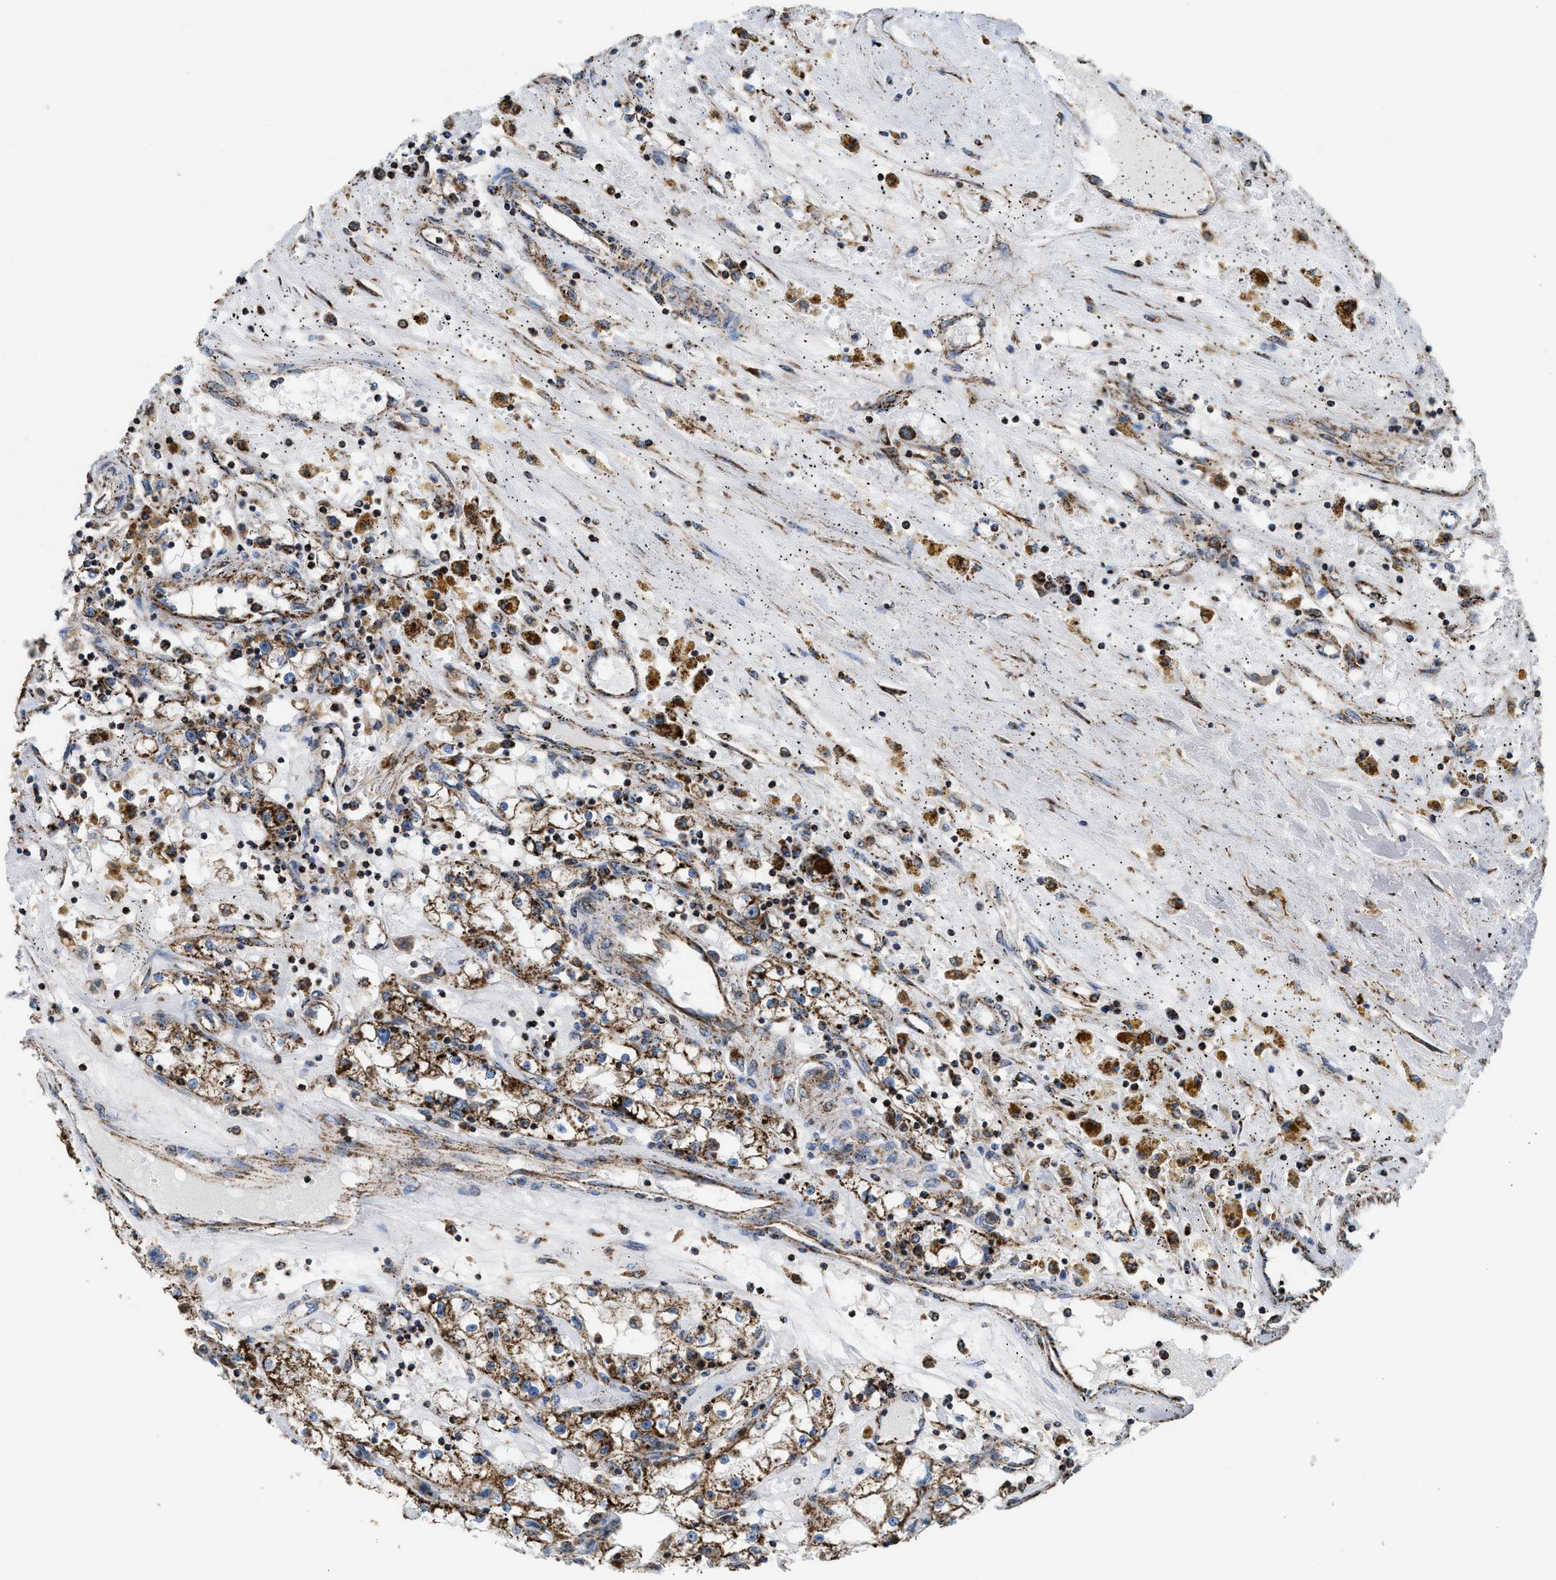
{"staining": {"intensity": "moderate", "quantity": ">75%", "location": "cytoplasmic/membranous"}, "tissue": "renal cancer", "cell_type": "Tumor cells", "image_type": "cancer", "snomed": [{"axis": "morphology", "description": "Adenocarcinoma, NOS"}, {"axis": "topography", "description": "Kidney"}], "caption": "Immunohistochemistry (IHC) staining of renal adenocarcinoma, which demonstrates medium levels of moderate cytoplasmic/membranous expression in approximately >75% of tumor cells indicating moderate cytoplasmic/membranous protein positivity. The staining was performed using DAB (brown) for protein detection and nuclei were counterstained in hematoxylin (blue).", "gene": "ECHS1", "patient": {"sex": "male", "age": 56}}